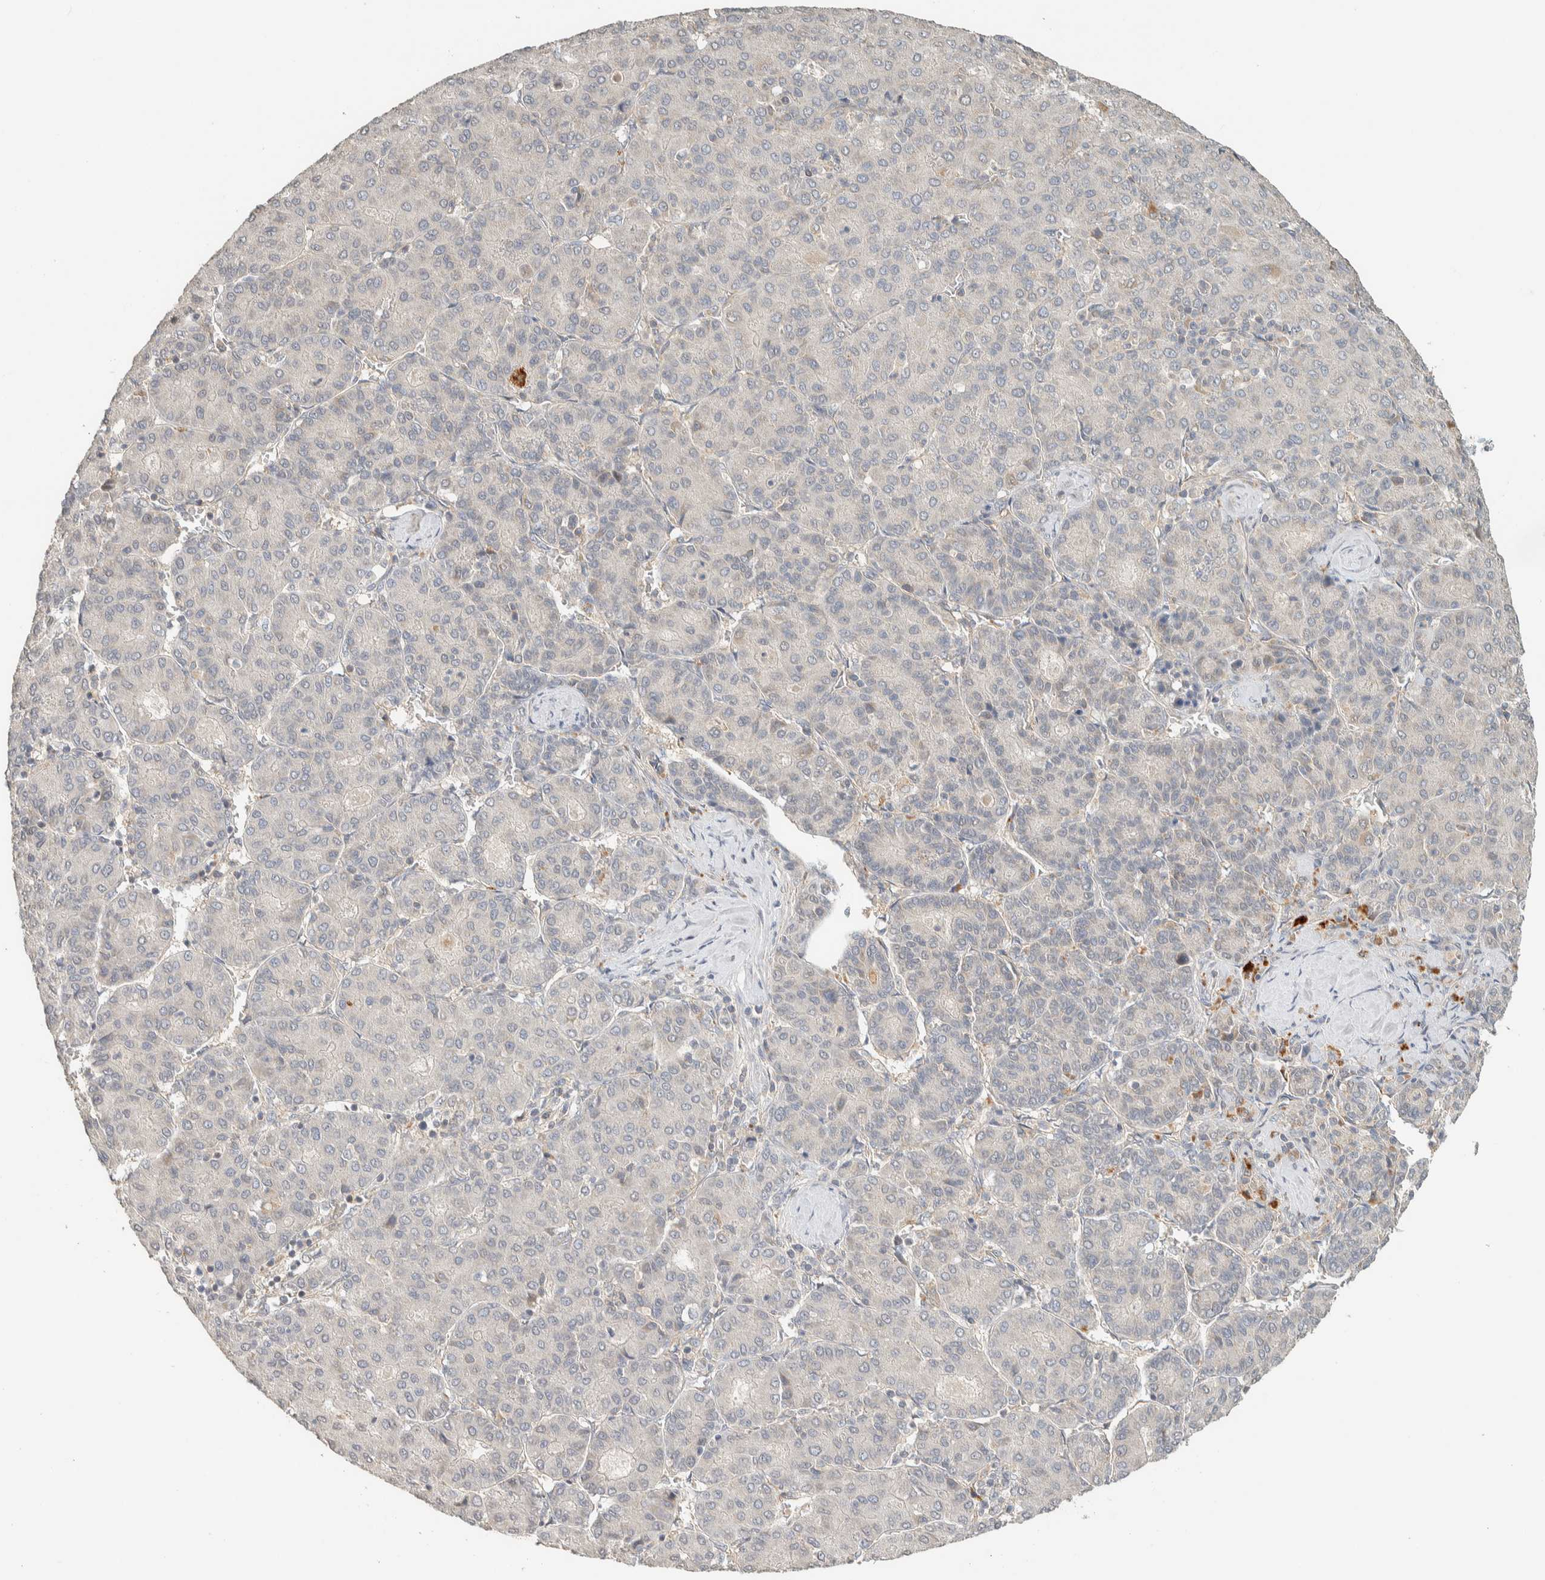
{"staining": {"intensity": "negative", "quantity": "none", "location": "none"}, "tissue": "liver cancer", "cell_type": "Tumor cells", "image_type": "cancer", "snomed": [{"axis": "morphology", "description": "Carcinoma, Hepatocellular, NOS"}, {"axis": "topography", "description": "Liver"}], "caption": "High magnification brightfield microscopy of liver cancer (hepatocellular carcinoma) stained with DAB (brown) and counterstained with hematoxylin (blue): tumor cells show no significant expression.", "gene": "PDE7B", "patient": {"sex": "male", "age": 65}}